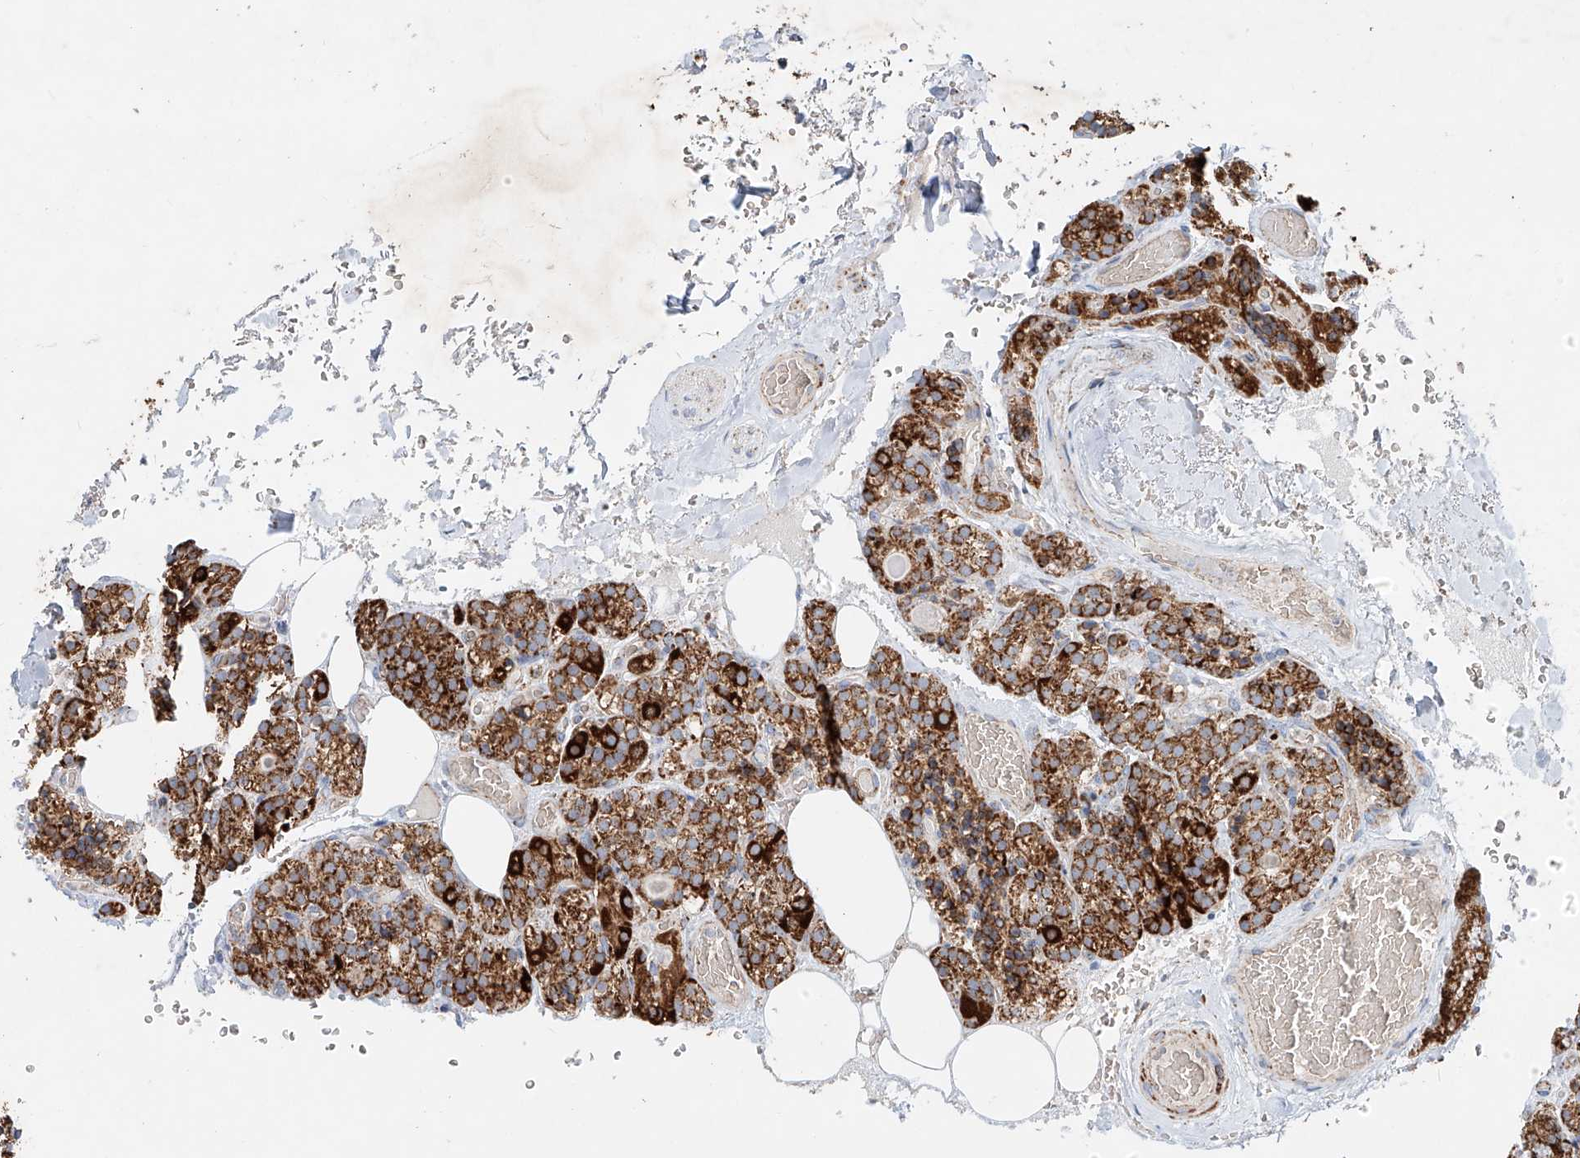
{"staining": {"intensity": "strong", "quantity": ">75%", "location": "cytoplasmic/membranous"}, "tissue": "parathyroid gland", "cell_type": "Glandular cells", "image_type": "normal", "snomed": [{"axis": "morphology", "description": "Normal tissue, NOS"}, {"axis": "topography", "description": "Parathyroid gland"}], "caption": "Immunohistochemical staining of benign human parathyroid gland displays high levels of strong cytoplasmic/membranous staining in approximately >75% of glandular cells. The protein is shown in brown color, while the nuclei are stained blue.", "gene": "CARD10", "patient": {"sex": "male", "age": 87}}